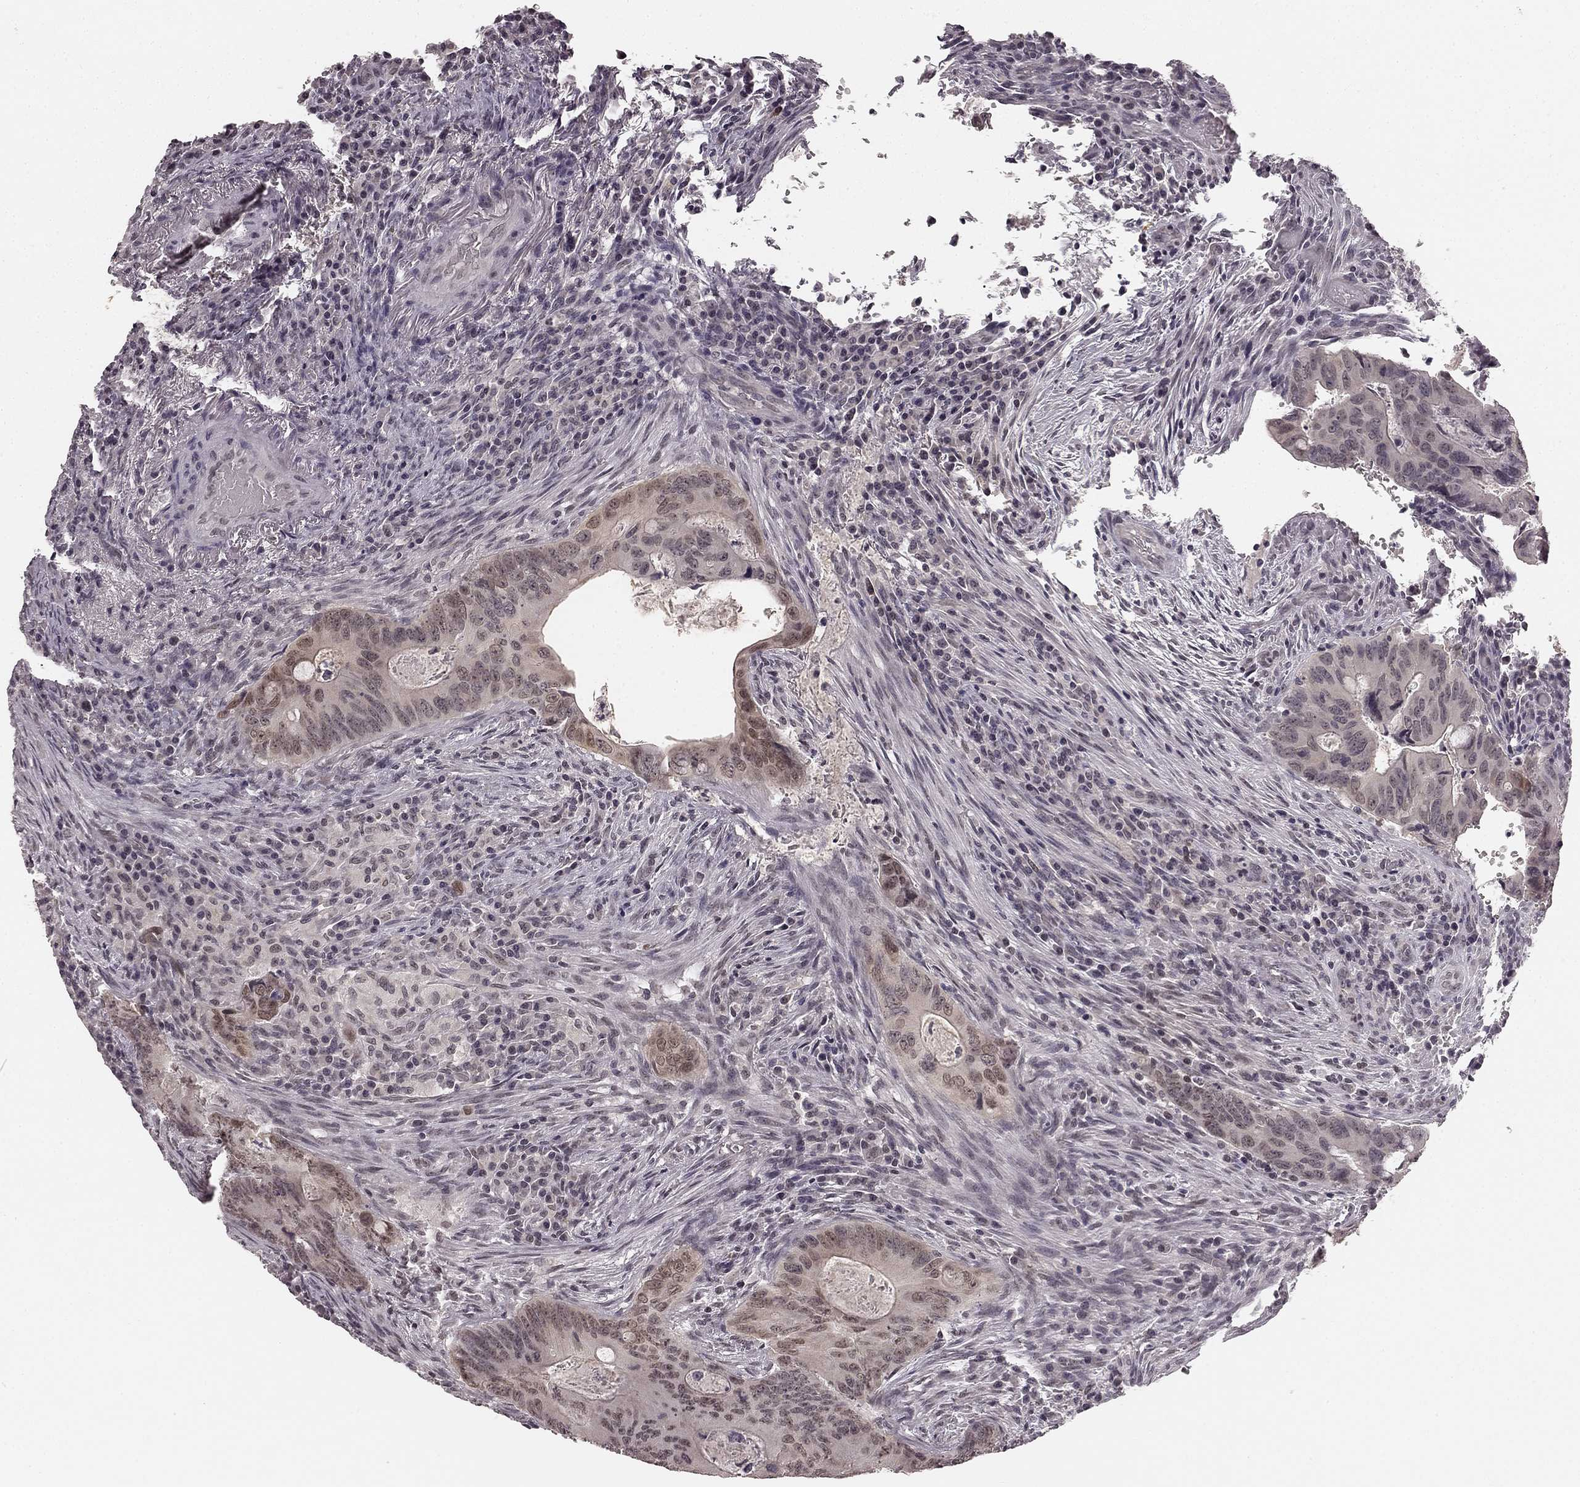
{"staining": {"intensity": "negative", "quantity": "none", "location": "none"}, "tissue": "colorectal cancer", "cell_type": "Tumor cells", "image_type": "cancer", "snomed": [{"axis": "morphology", "description": "Adenocarcinoma, NOS"}, {"axis": "topography", "description": "Colon"}], "caption": "Protein analysis of colorectal cancer exhibits no significant expression in tumor cells.", "gene": "HCN4", "patient": {"sex": "female", "age": 74}}